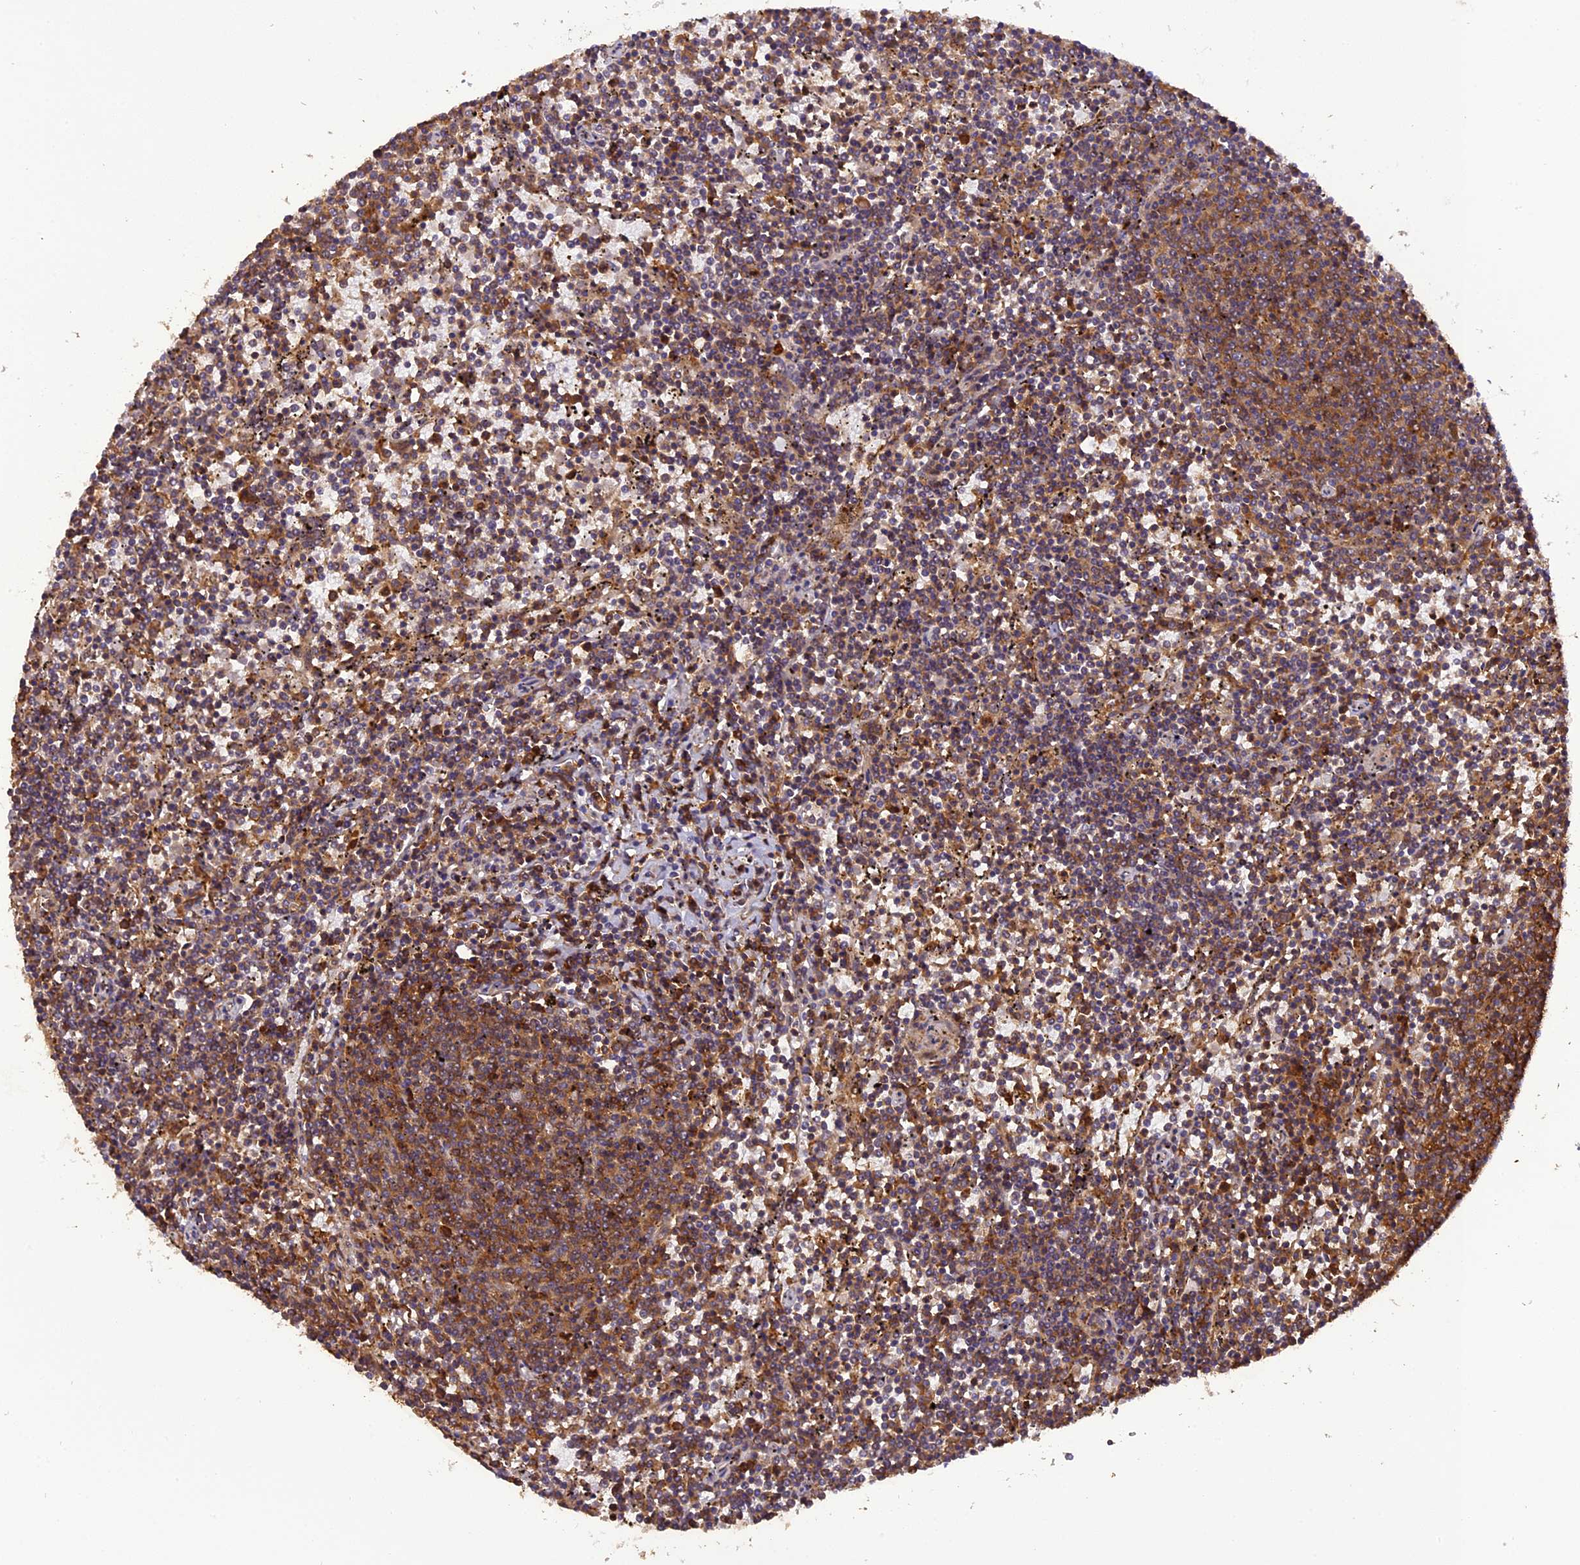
{"staining": {"intensity": "moderate", "quantity": "25%-75%", "location": "cytoplasmic/membranous"}, "tissue": "lymphoma", "cell_type": "Tumor cells", "image_type": "cancer", "snomed": [{"axis": "morphology", "description": "Malignant lymphoma, non-Hodgkin's type, Low grade"}, {"axis": "topography", "description": "Spleen"}], "caption": "Moderate cytoplasmic/membranous expression is appreciated in about 25%-75% of tumor cells in low-grade malignant lymphoma, non-Hodgkin's type.", "gene": "STOML1", "patient": {"sex": "female", "age": 50}}